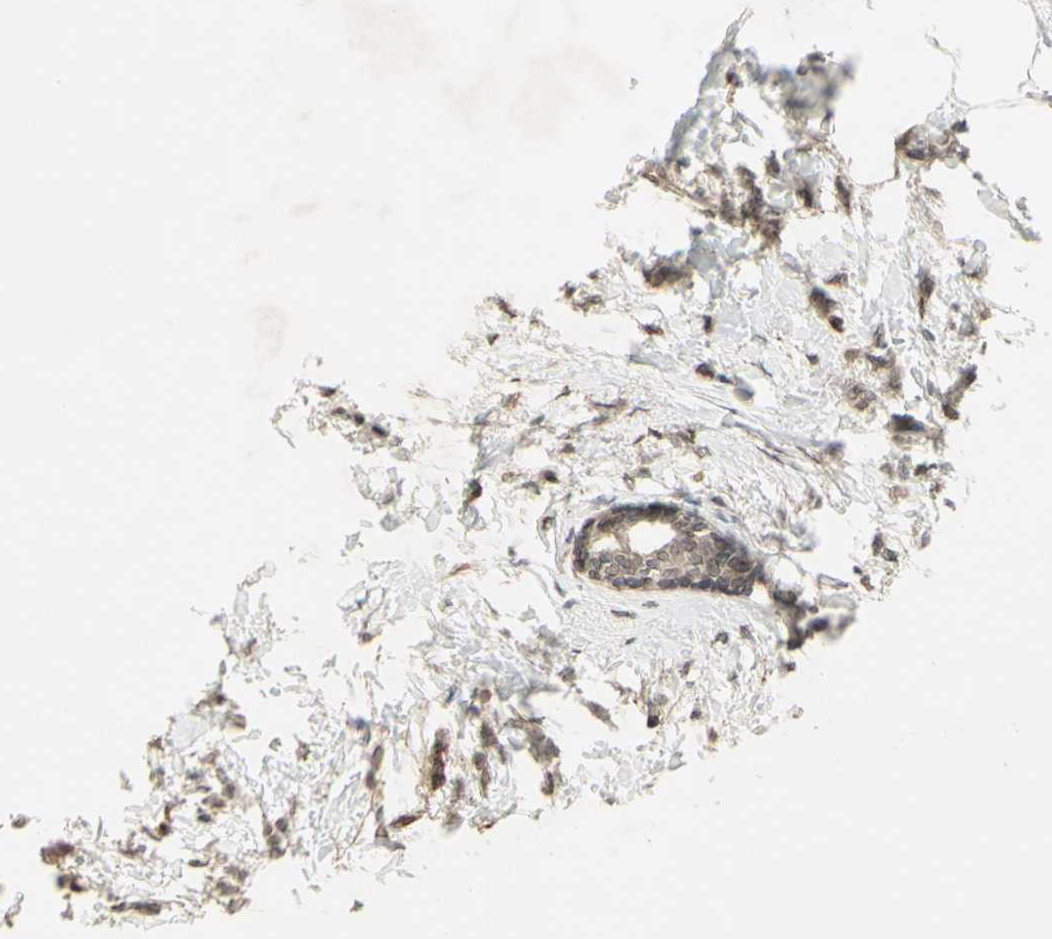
{"staining": {"intensity": "weak", "quantity": ">75%", "location": "cytoplasmic/membranous,nuclear"}, "tissue": "breast cancer", "cell_type": "Tumor cells", "image_type": "cancer", "snomed": [{"axis": "morphology", "description": "Lobular carcinoma, in situ"}, {"axis": "morphology", "description": "Lobular carcinoma"}, {"axis": "topography", "description": "Breast"}], "caption": "Immunohistochemical staining of lobular carcinoma in situ (breast) demonstrates weak cytoplasmic/membranous and nuclear protein expression in about >75% of tumor cells. (DAB (3,3'-diaminobenzidine) = brown stain, brightfield microscopy at high magnification).", "gene": "MLF2", "patient": {"sex": "female", "age": 41}}